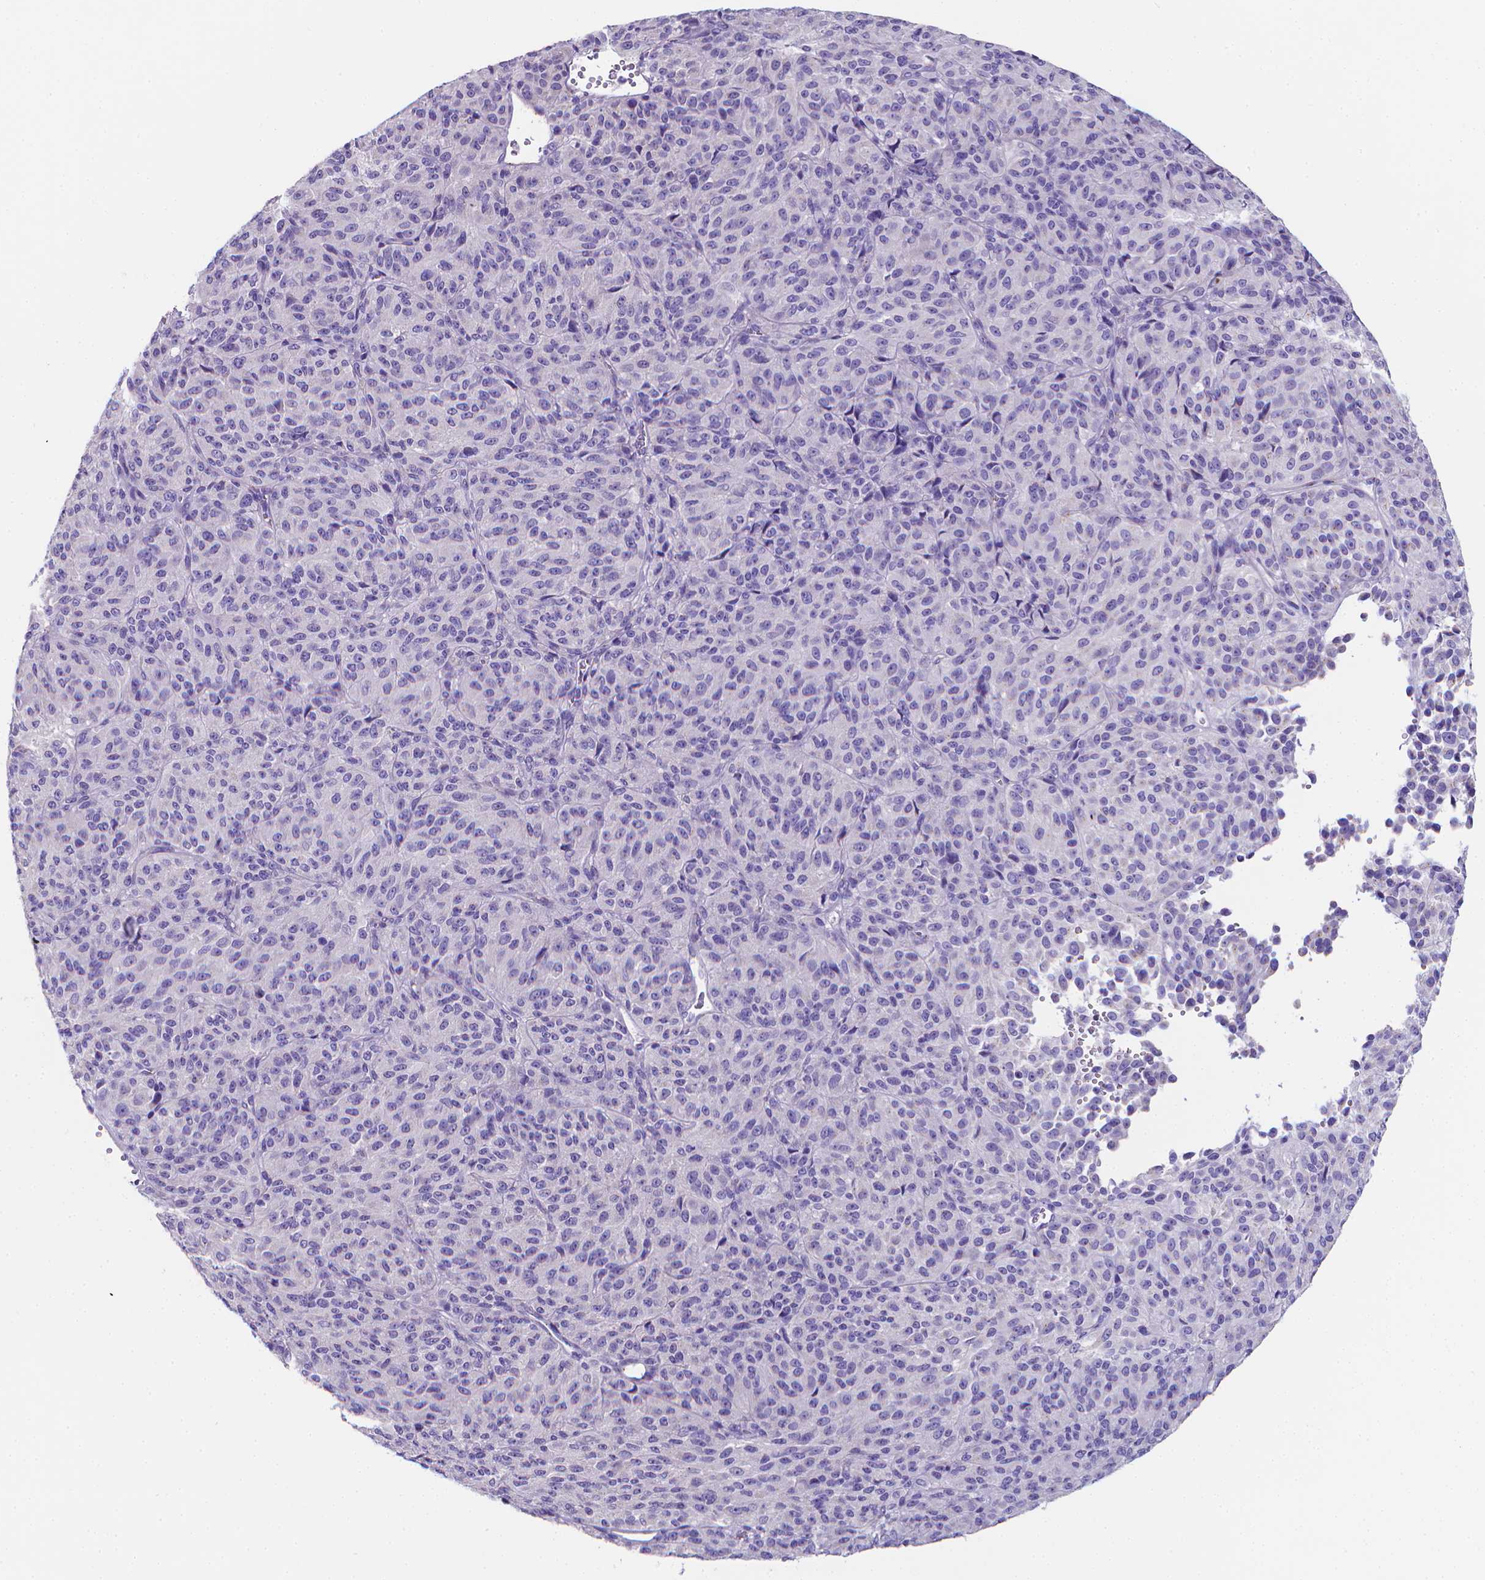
{"staining": {"intensity": "negative", "quantity": "none", "location": "none"}, "tissue": "melanoma", "cell_type": "Tumor cells", "image_type": "cancer", "snomed": [{"axis": "morphology", "description": "Malignant melanoma, Metastatic site"}, {"axis": "topography", "description": "Brain"}], "caption": "An image of human melanoma is negative for staining in tumor cells.", "gene": "LRRC73", "patient": {"sex": "female", "age": 56}}